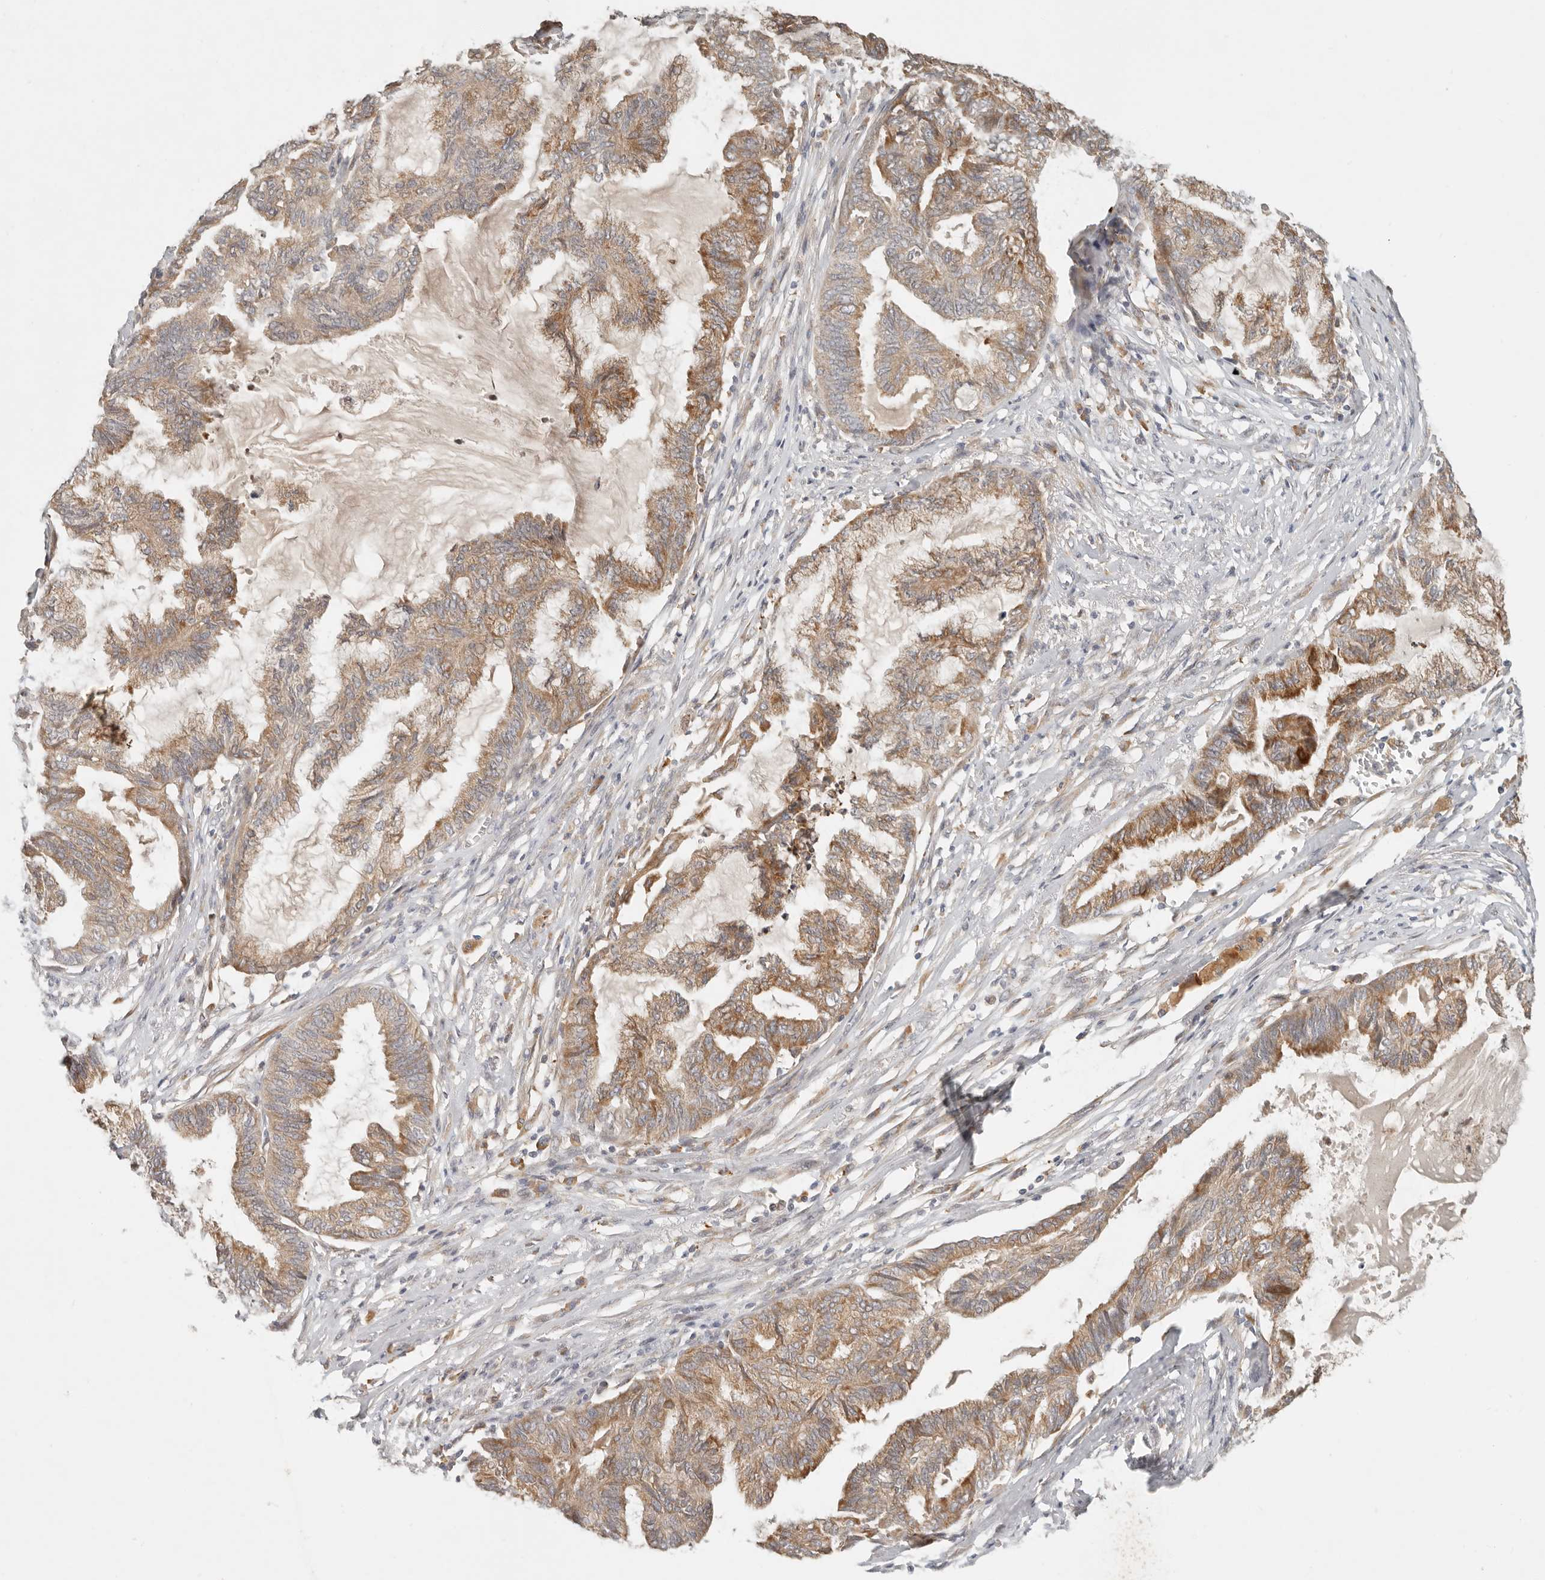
{"staining": {"intensity": "moderate", "quantity": ">75%", "location": "cytoplasmic/membranous"}, "tissue": "endometrial cancer", "cell_type": "Tumor cells", "image_type": "cancer", "snomed": [{"axis": "morphology", "description": "Adenocarcinoma, NOS"}, {"axis": "topography", "description": "Endometrium"}], "caption": "Immunohistochemical staining of human endometrial adenocarcinoma reveals medium levels of moderate cytoplasmic/membranous staining in approximately >75% of tumor cells. (DAB IHC with brightfield microscopy, high magnification).", "gene": "ARHGEF10L", "patient": {"sex": "female", "age": 86}}